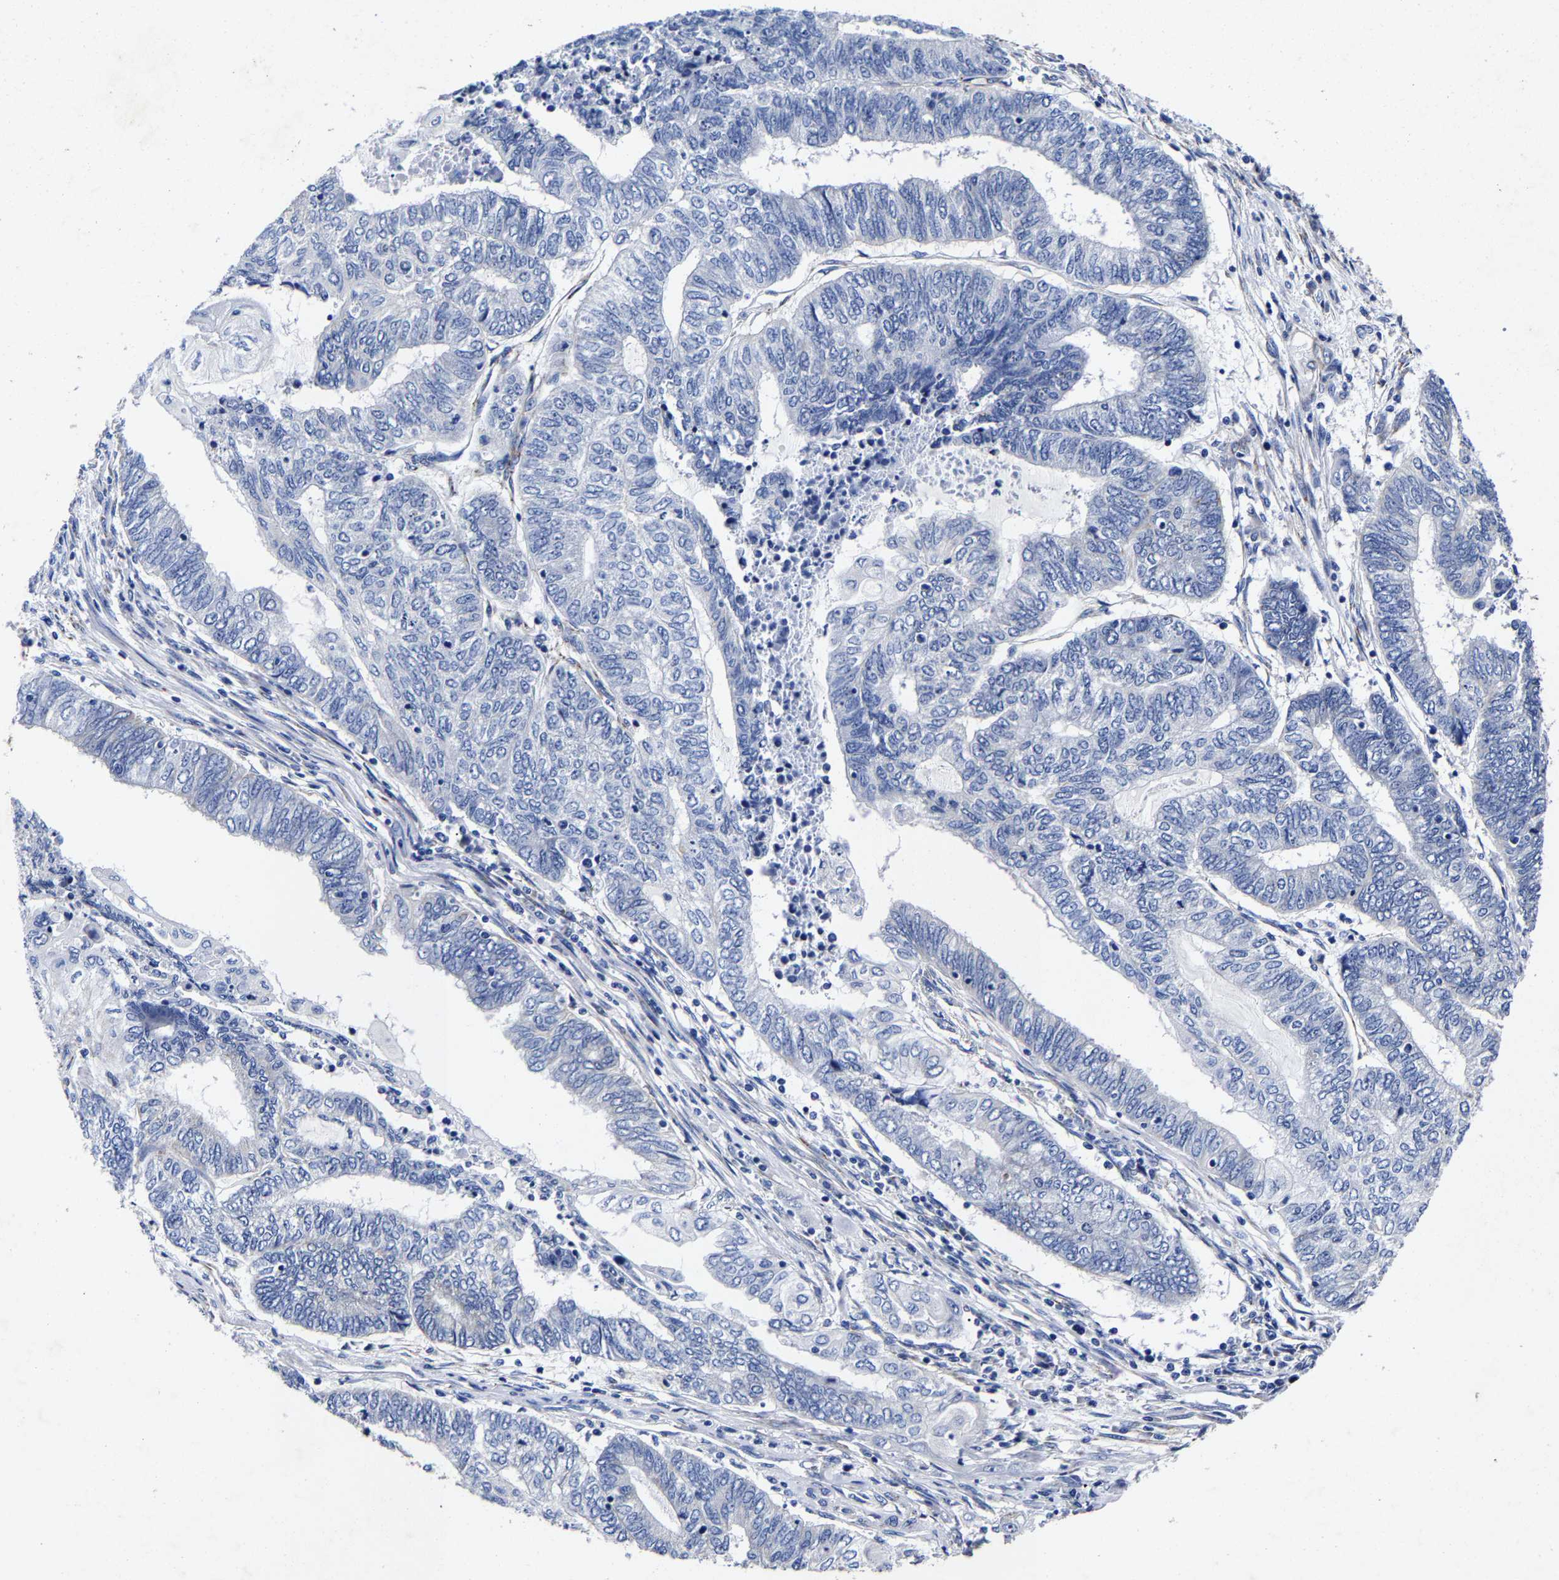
{"staining": {"intensity": "negative", "quantity": "none", "location": "none"}, "tissue": "endometrial cancer", "cell_type": "Tumor cells", "image_type": "cancer", "snomed": [{"axis": "morphology", "description": "Adenocarcinoma, NOS"}, {"axis": "topography", "description": "Uterus"}, {"axis": "topography", "description": "Endometrium"}], "caption": "High magnification brightfield microscopy of adenocarcinoma (endometrial) stained with DAB (brown) and counterstained with hematoxylin (blue): tumor cells show no significant positivity.", "gene": "AASS", "patient": {"sex": "female", "age": 70}}